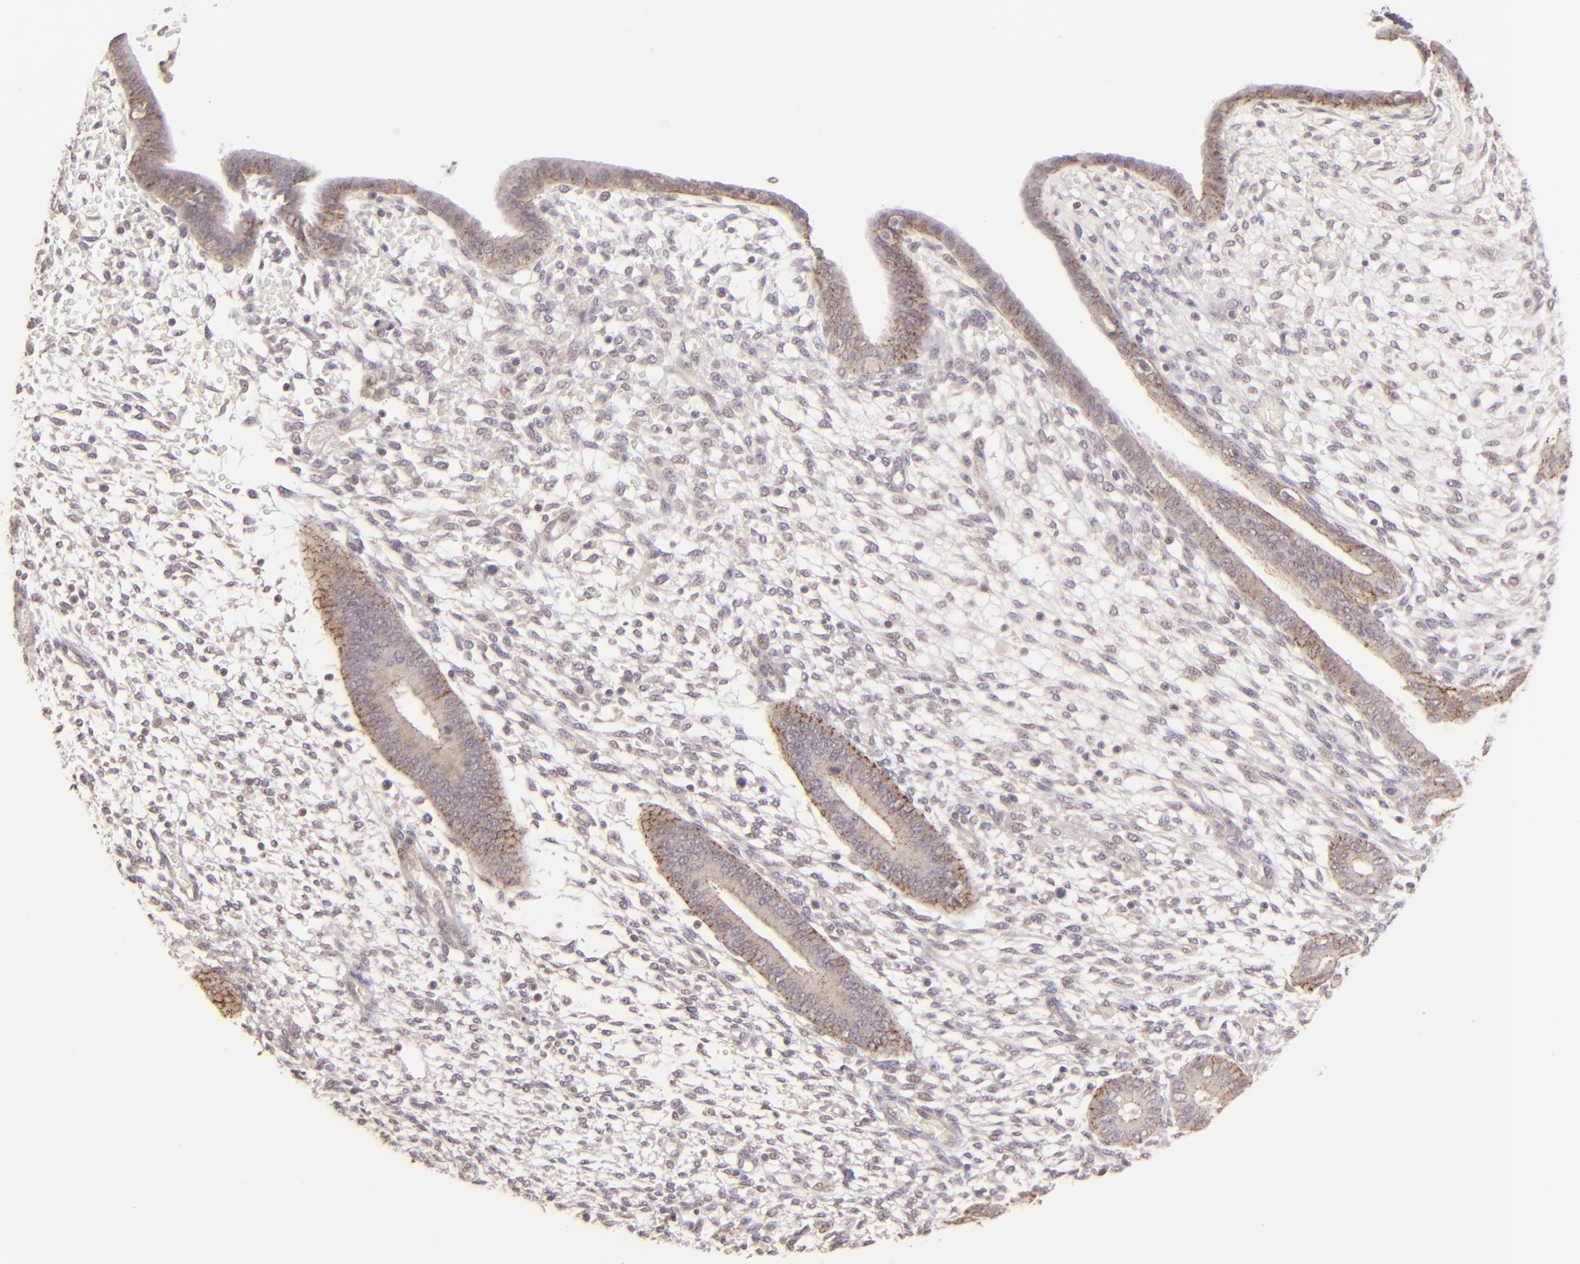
{"staining": {"intensity": "negative", "quantity": "none", "location": "none"}, "tissue": "endometrium", "cell_type": "Cells in endometrial stroma", "image_type": "normal", "snomed": [{"axis": "morphology", "description": "Normal tissue, NOS"}, {"axis": "topography", "description": "Endometrium"}], "caption": "This is a micrograph of immunohistochemistry staining of unremarkable endometrium, which shows no positivity in cells in endometrial stroma. (DAB (3,3'-diaminobenzidine) immunohistochemistry (IHC), high magnification).", "gene": "CLDN1", "patient": {"sex": "female", "age": 42}}